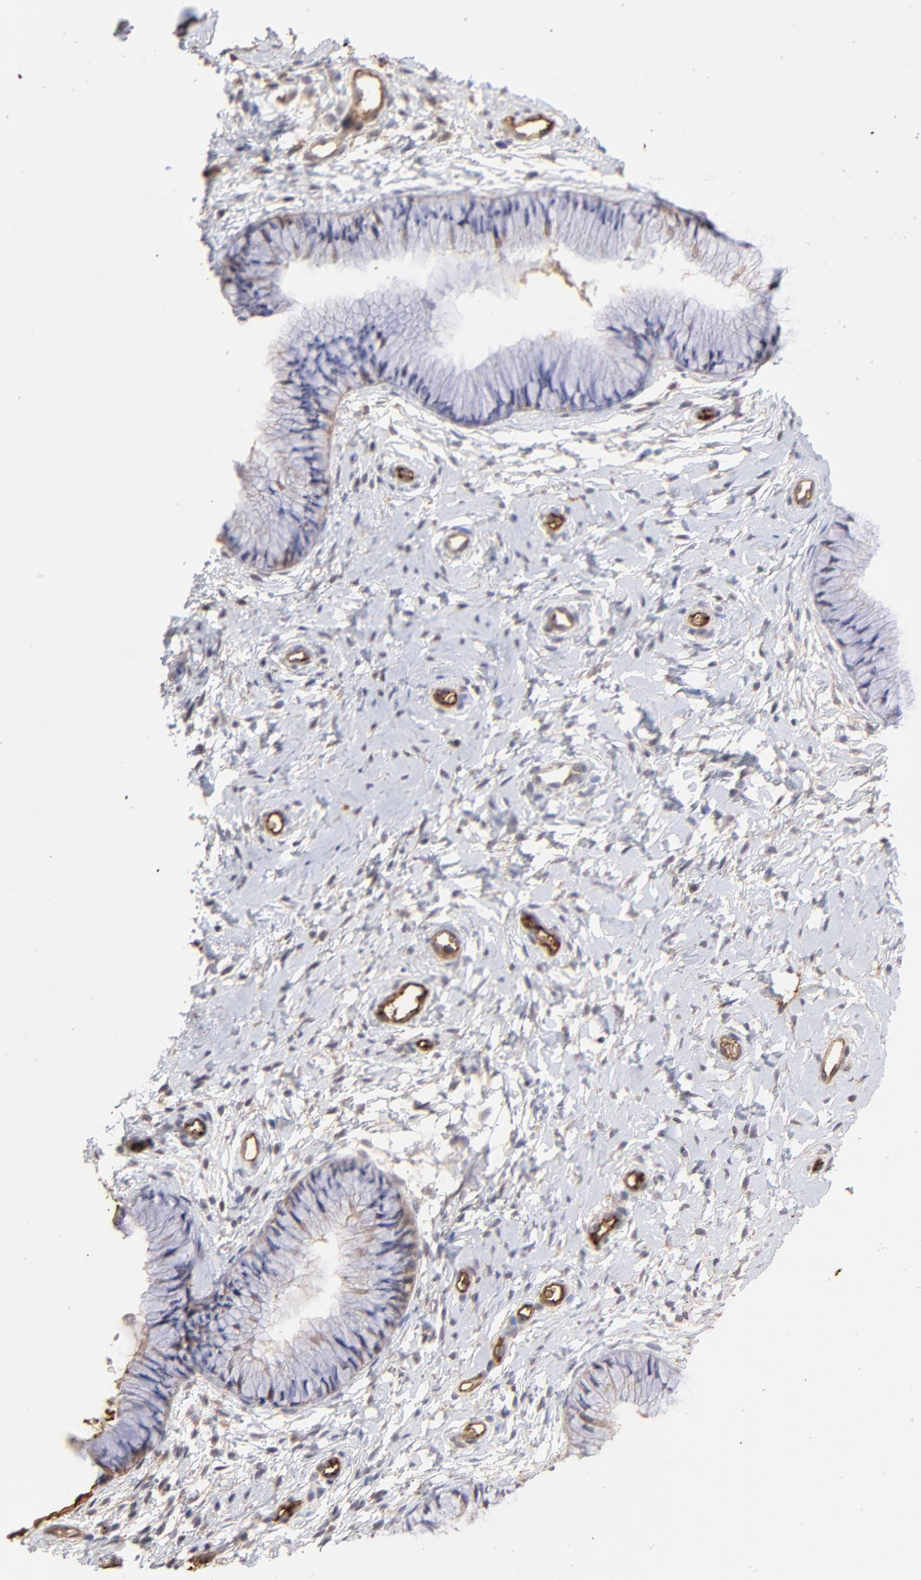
{"staining": {"intensity": "weak", "quantity": "<25%", "location": "cytoplasmic/membranous,nuclear"}, "tissue": "cervix", "cell_type": "Glandular cells", "image_type": "normal", "snomed": [{"axis": "morphology", "description": "Normal tissue, NOS"}, {"axis": "topography", "description": "Cervix"}], "caption": "Glandular cells show no significant protein staining in benign cervix. (DAB IHC visualized using brightfield microscopy, high magnification).", "gene": "PSMD14", "patient": {"sex": "female", "age": 46}}